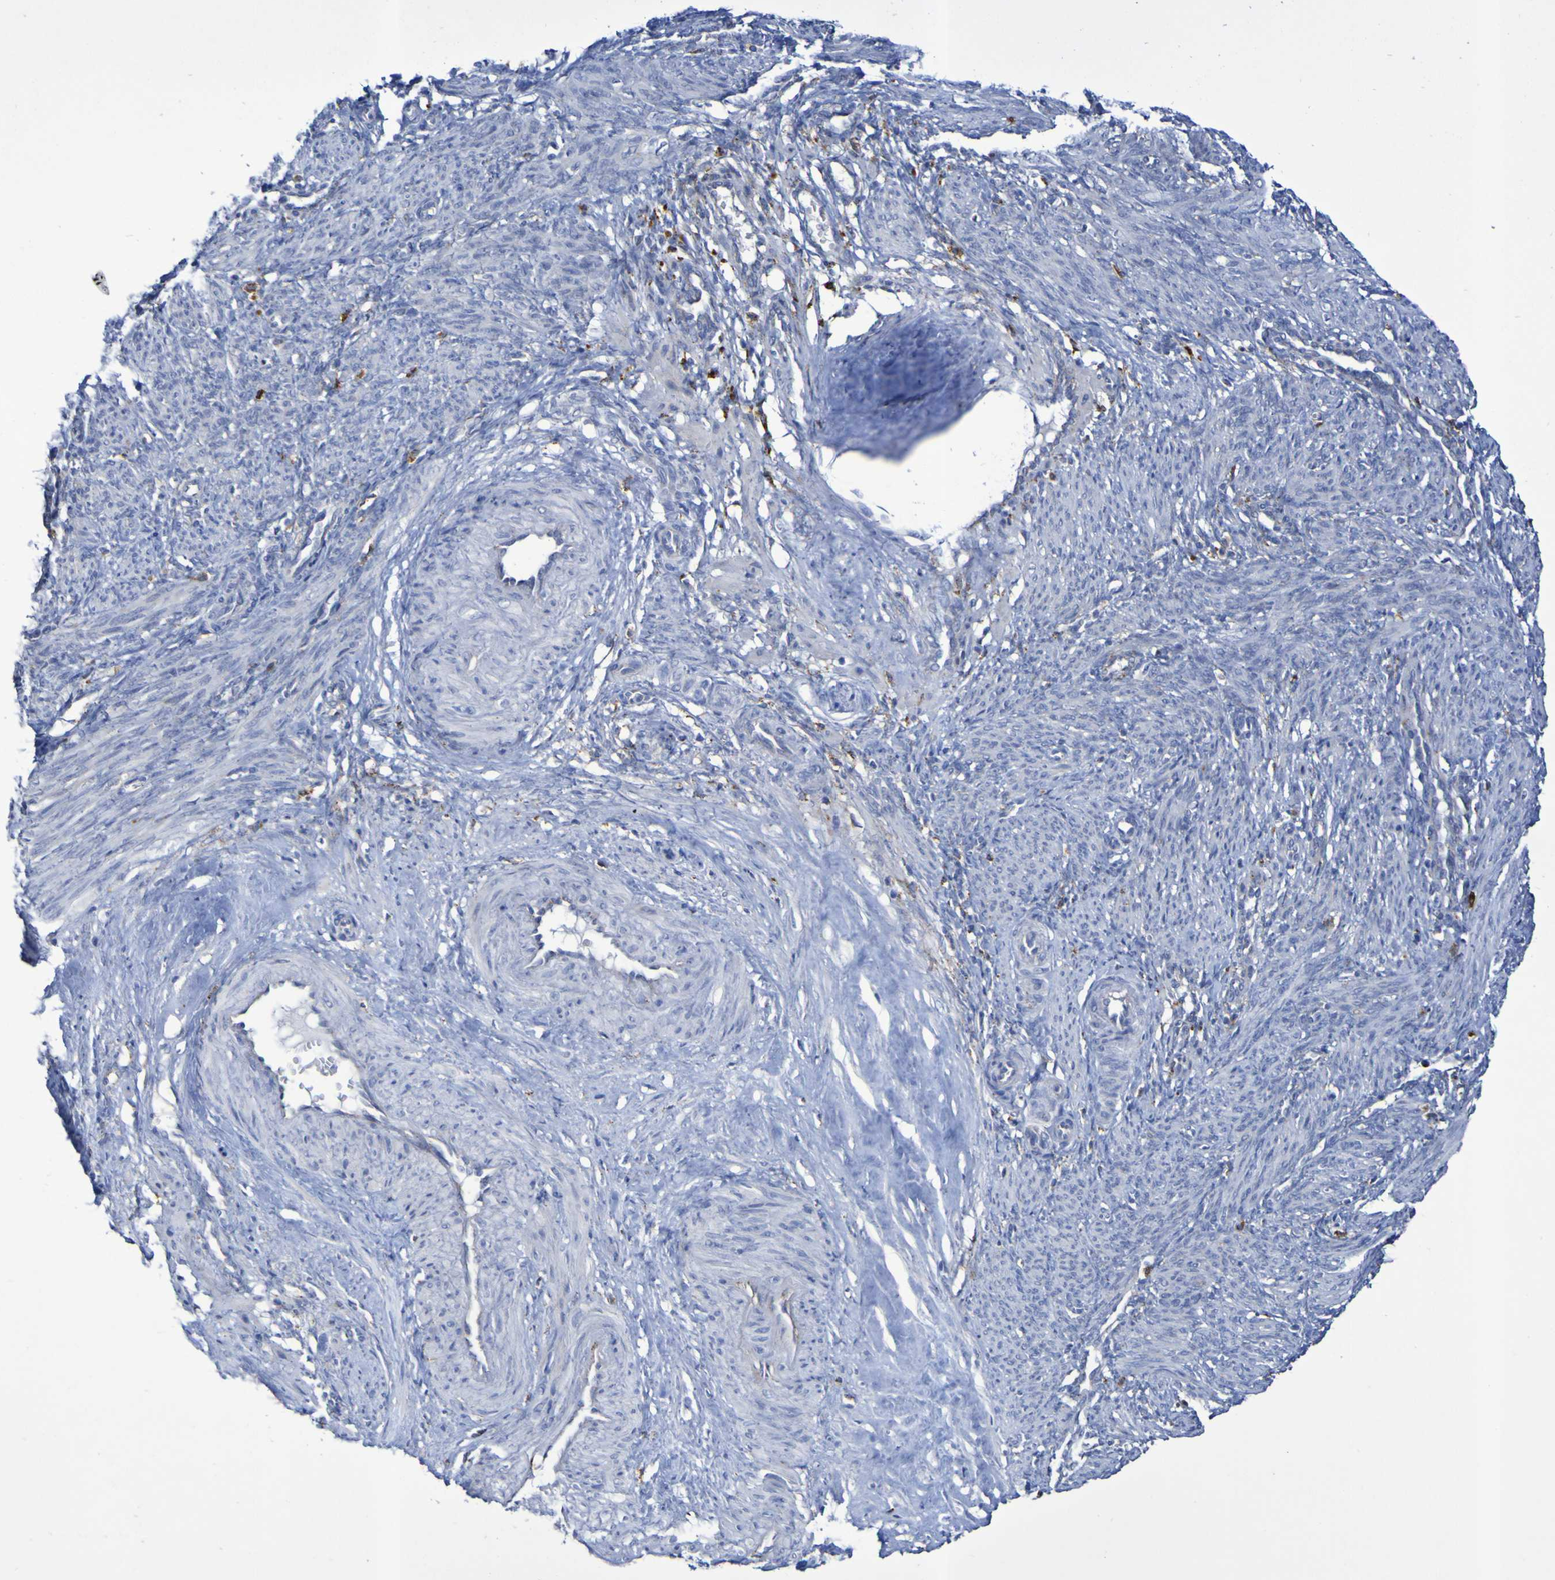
{"staining": {"intensity": "negative", "quantity": "none", "location": "none"}, "tissue": "smooth muscle", "cell_type": "Smooth muscle cells", "image_type": "normal", "snomed": [{"axis": "morphology", "description": "Normal tissue, NOS"}, {"axis": "topography", "description": "Endometrium"}], "caption": "Smooth muscle cells show no significant positivity in unremarkable smooth muscle. (DAB (3,3'-diaminobenzidine) IHC, high magnification).", "gene": "TPH1", "patient": {"sex": "female", "age": 33}}